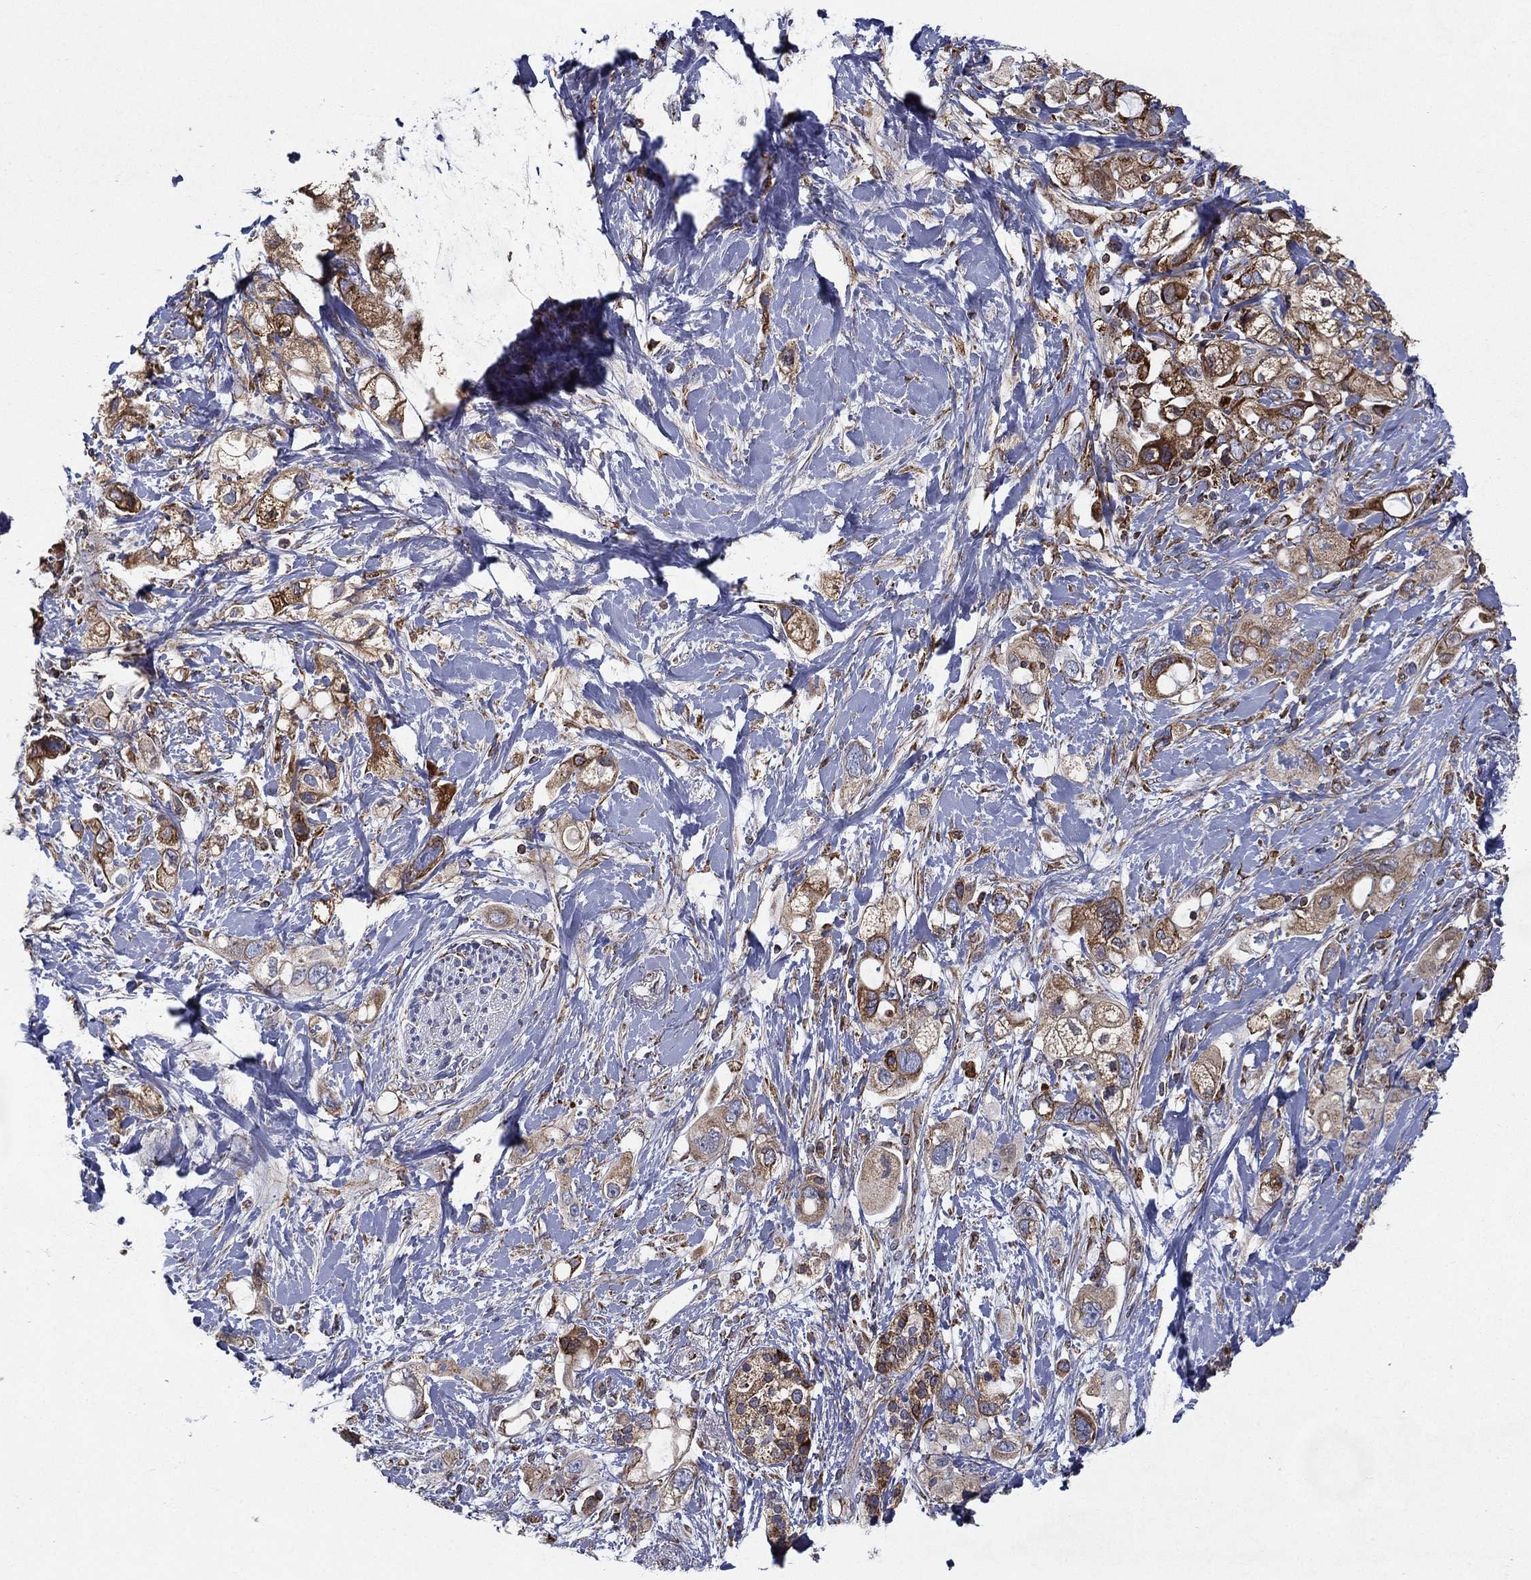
{"staining": {"intensity": "strong", "quantity": ">75%", "location": "cytoplasmic/membranous"}, "tissue": "pancreatic cancer", "cell_type": "Tumor cells", "image_type": "cancer", "snomed": [{"axis": "morphology", "description": "Adenocarcinoma, NOS"}, {"axis": "topography", "description": "Pancreas"}], "caption": "DAB (3,3'-diaminobenzidine) immunohistochemical staining of pancreatic cancer (adenocarcinoma) demonstrates strong cytoplasmic/membranous protein staining in about >75% of tumor cells. Immunohistochemistry (ihc) stains the protein of interest in brown and the nuclei are stained blue.", "gene": "MT-CYB", "patient": {"sex": "female", "age": 56}}